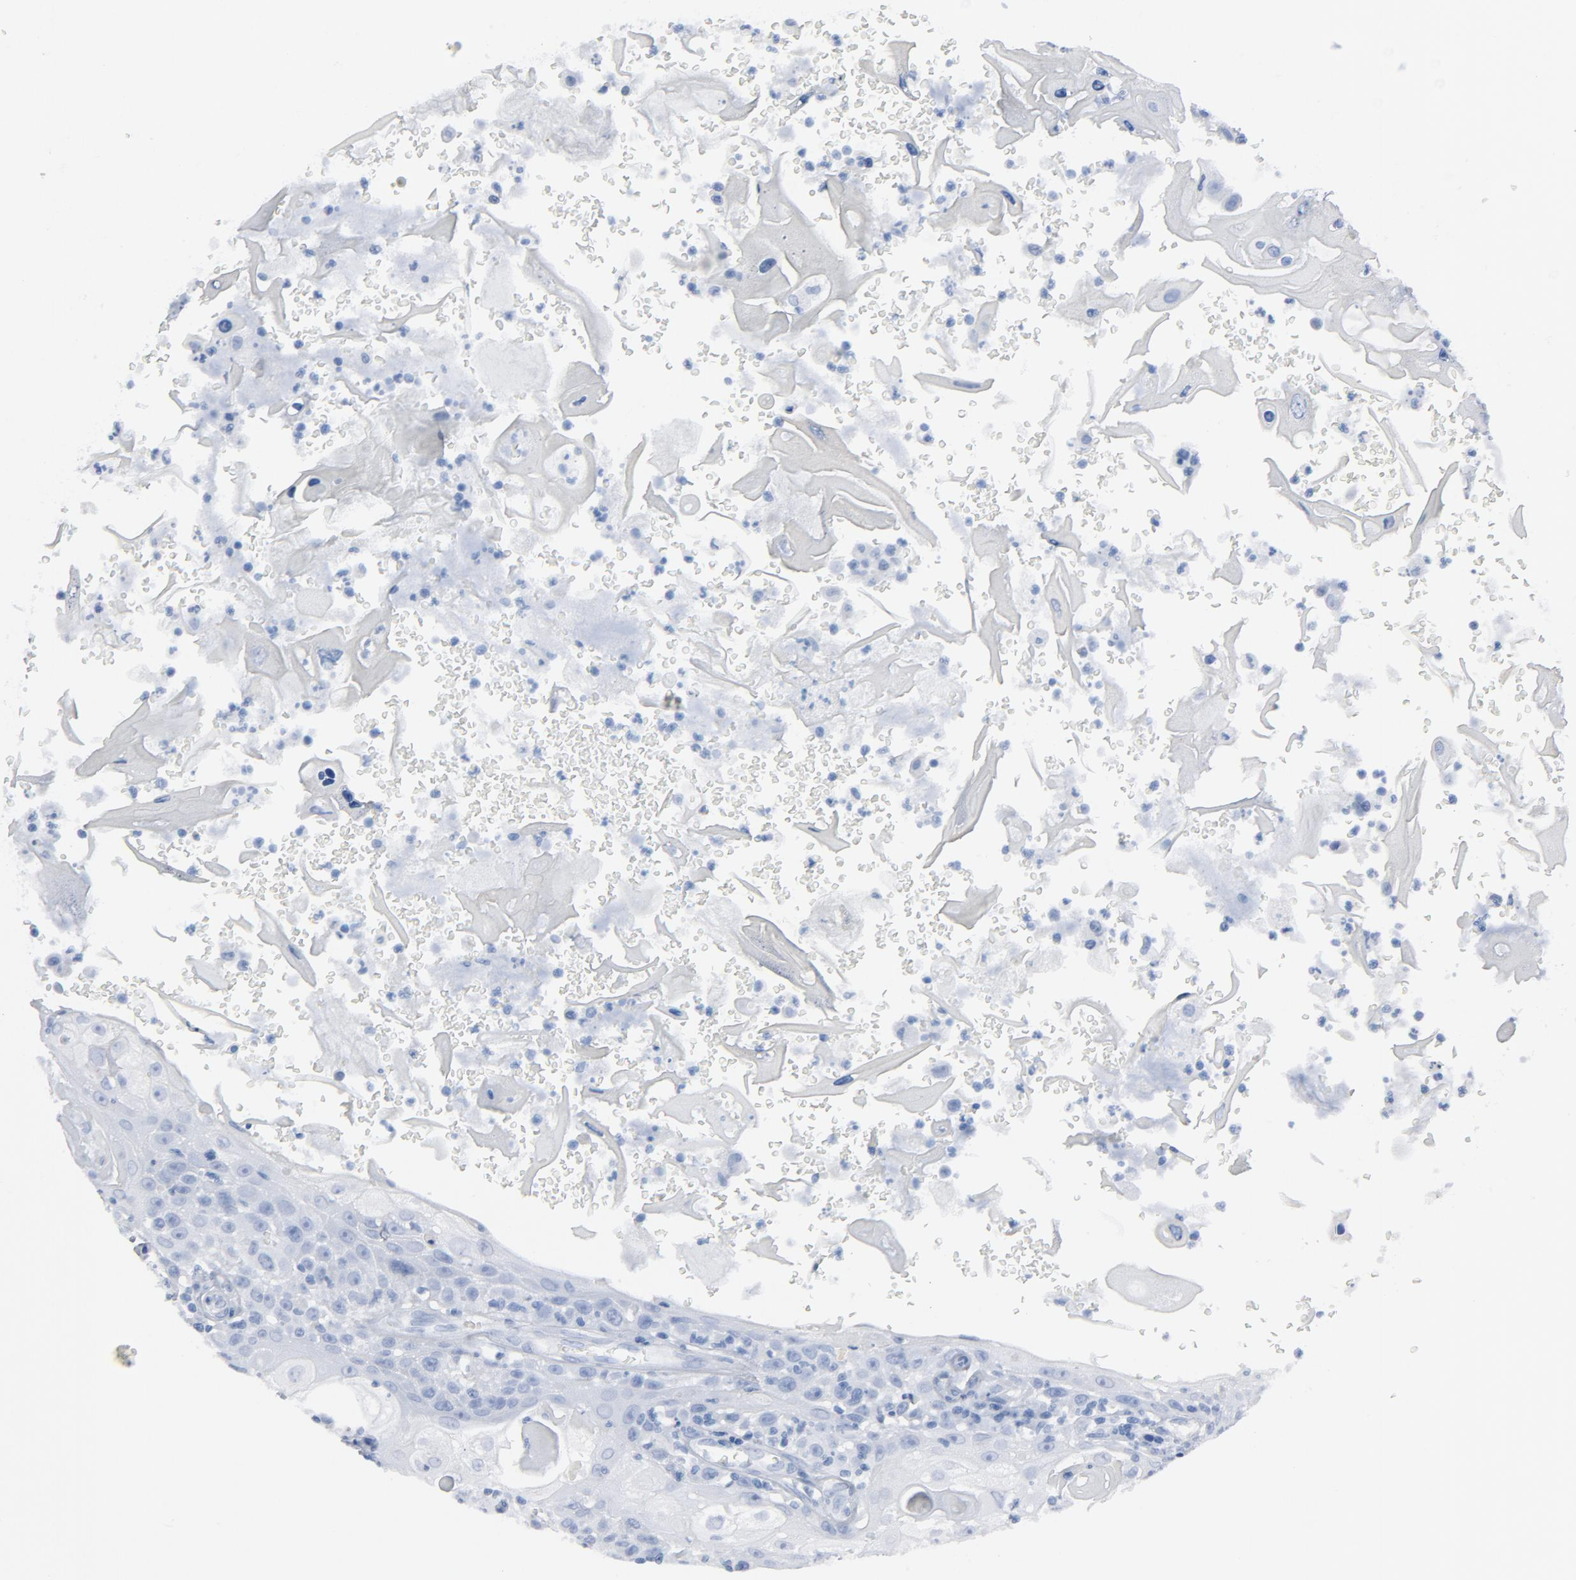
{"staining": {"intensity": "negative", "quantity": "none", "location": "none"}, "tissue": "head and neck cancer", "cell_type": "Tumor cells", "image_type": "cancer", "snomed": [{"axis": "morphology", "description": "Squamous cell carcinoma, NOS"}, {"axis": "topography", "description": "Oral tissue"}, {"axis": "topography", "description": "Head-Neck"}], "caption": "This is an IHC histopathology image of human squamous cell carcinoma (head and neck). There is no staining in tumor cells.", "gene": "C14orf119", "patient": {"sex": "female", "age": 76}}